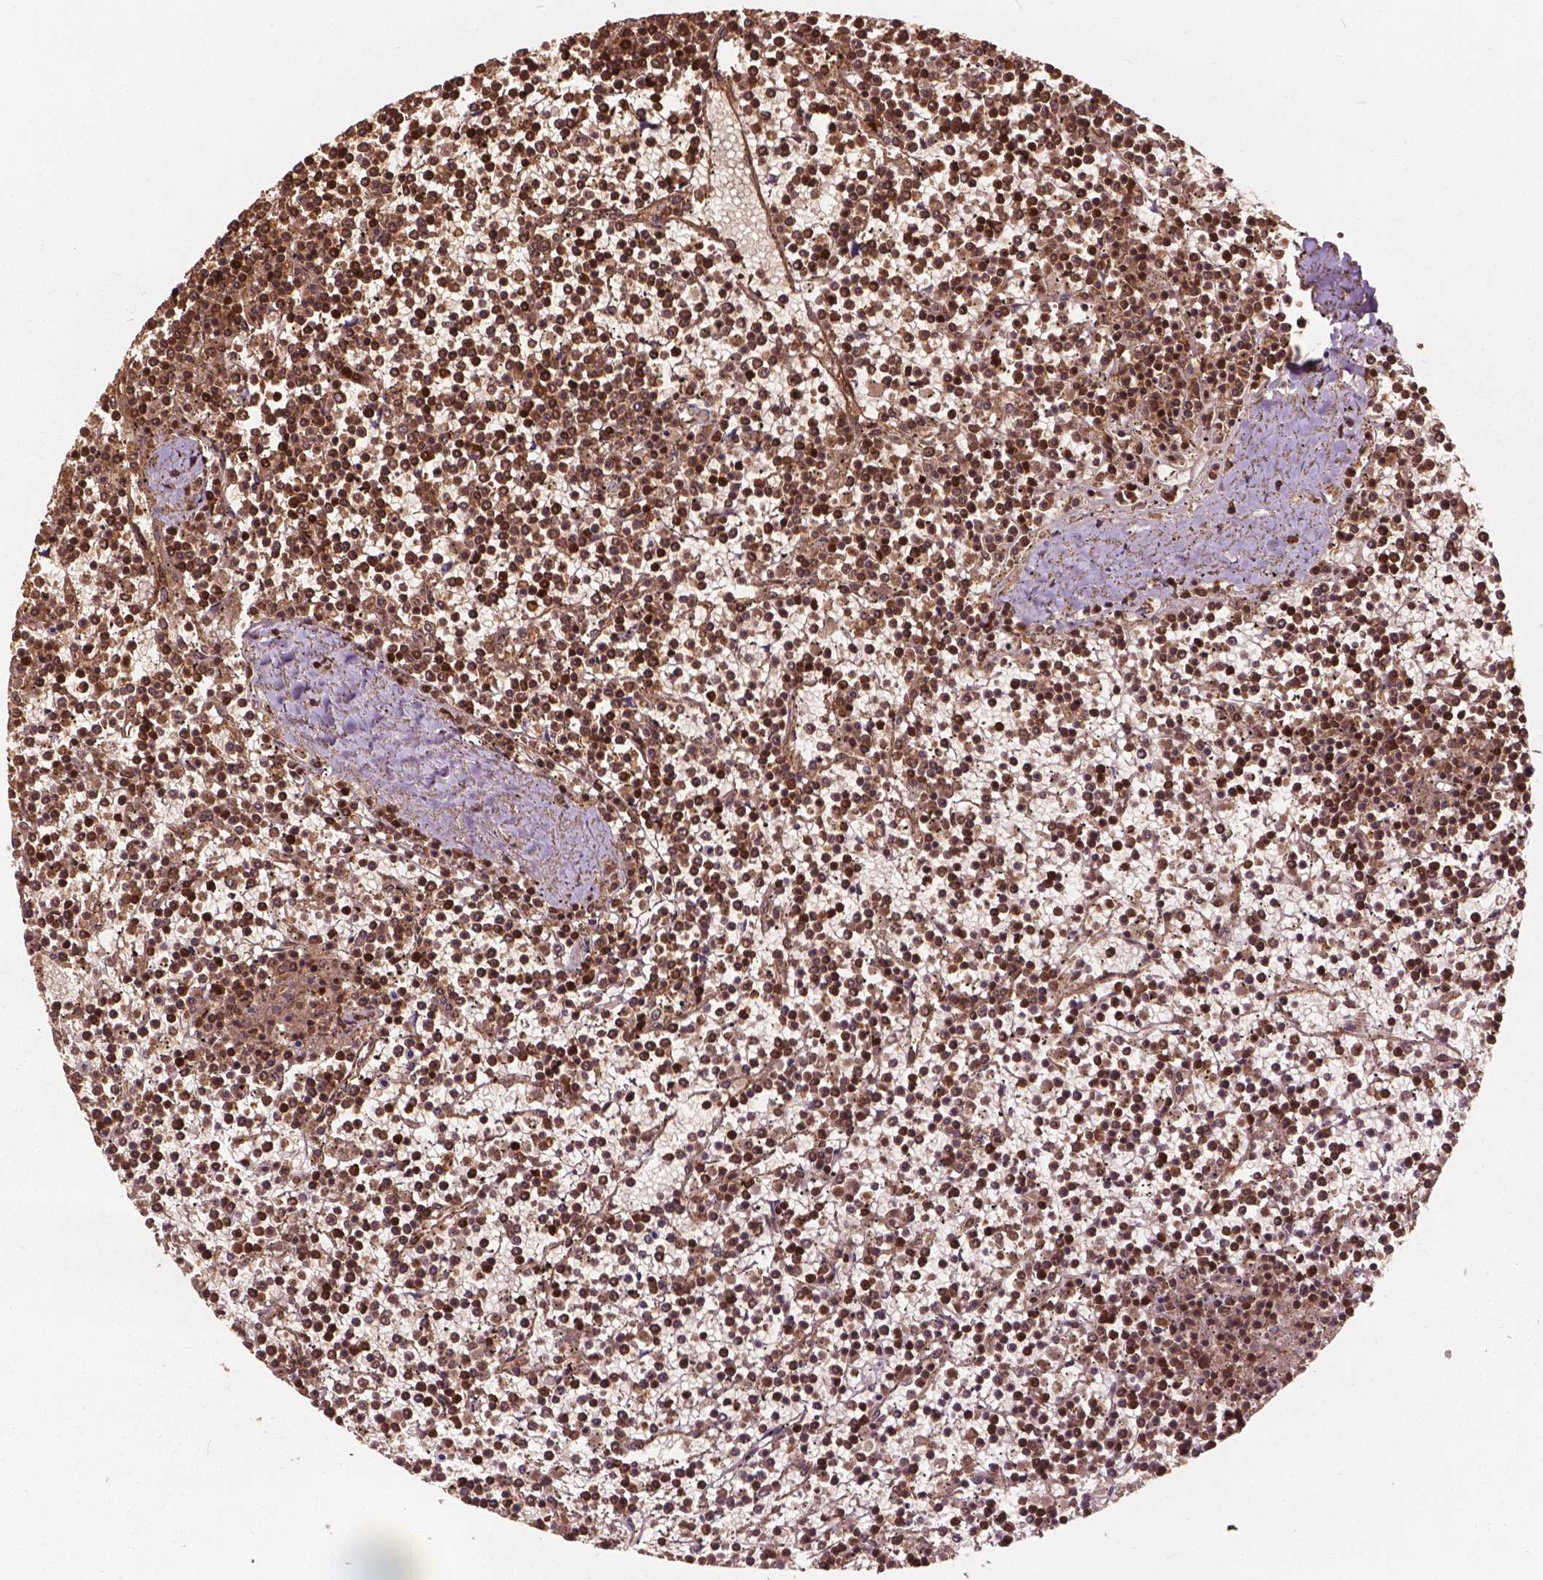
{"staining": {"intensity": "strong", "quantity": ">75%", "location": "nuclear"}, "tissue": "lymphoma", "cell_type": "Tumor cells", "image_type": "cancer", "snomed": [{"axis": "morphology", "description": "Malignant lymphoma, non-Hodgkin's type, Low grade"}, {"axis": "topography", "description": "Spleen"}], "caption": "A high amount of strong nuclear expression is seen in approximately >75% of tumor cells in lymphoma tissue. (Stains: DAB in brown, nuclei in blue, Microscopy: brightfield microscopy at high magnification).", "gene": "ANP32B", "patient": {"sex": "female", "age": 19}}